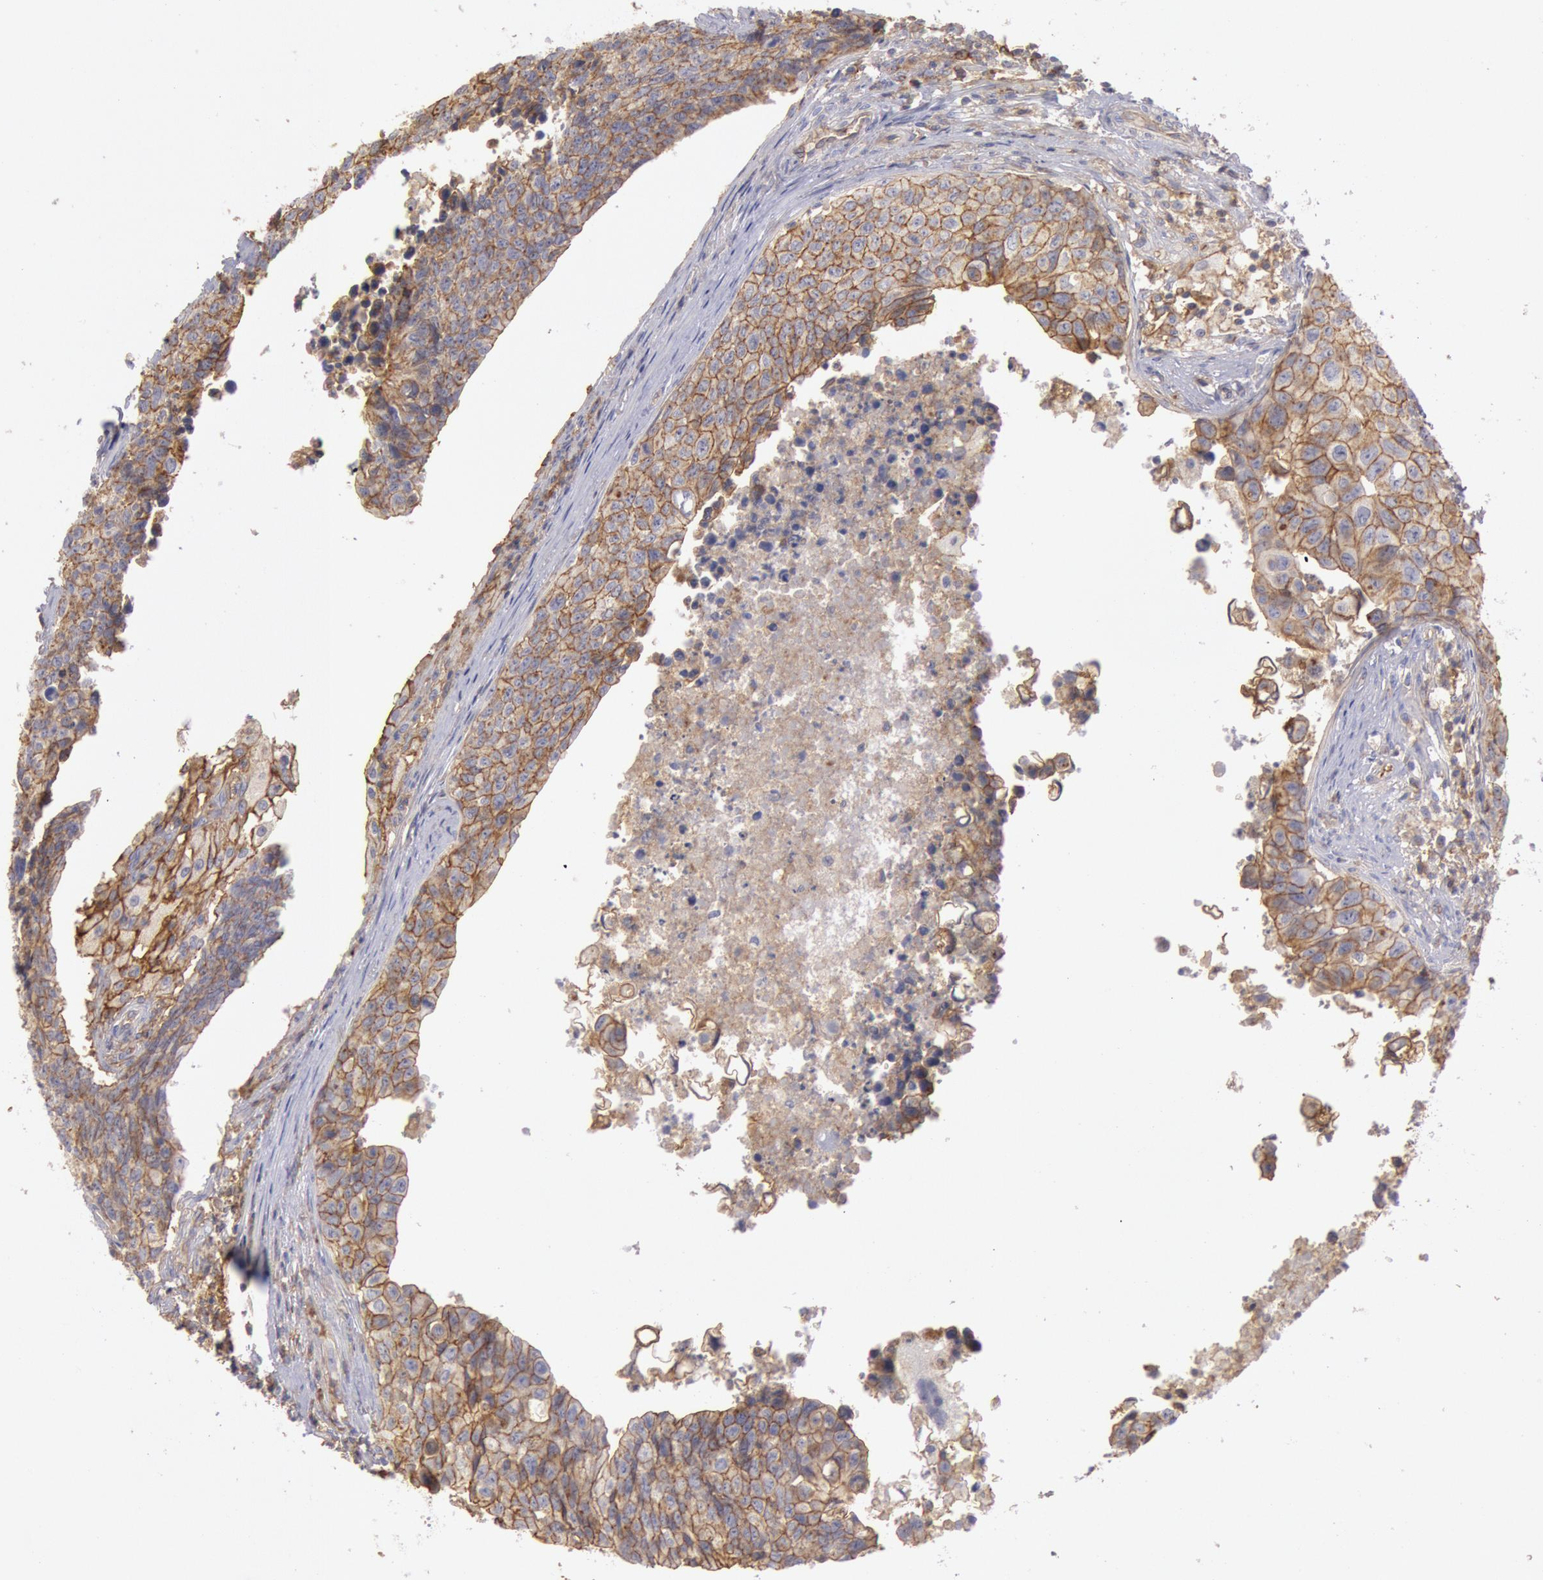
{"staining": {"intensity": "moderate", "quantity": ">75%", "location": "cytoplasmic/membranous"}, "tissue": "urothelial cancer", "cell_type": "Tumor cells", "image_type": "cancer", "snomed": [{"axis": "morphology", "description": "Urothelial carcinoma, High grade"}, {"axis": "topography", "description": "Urinary bladder"}], "caption": "Immunohistochemical staining of high-grade urothelial carcinoma shows moderate cytoplasmic/membranous protein staining in about >75% of tumor cells. (DAB IHC, brown staining for protein, blue staining for nuclei).", "gene": "SNAP23", "patient": {"sex": "male", "age": 81}}